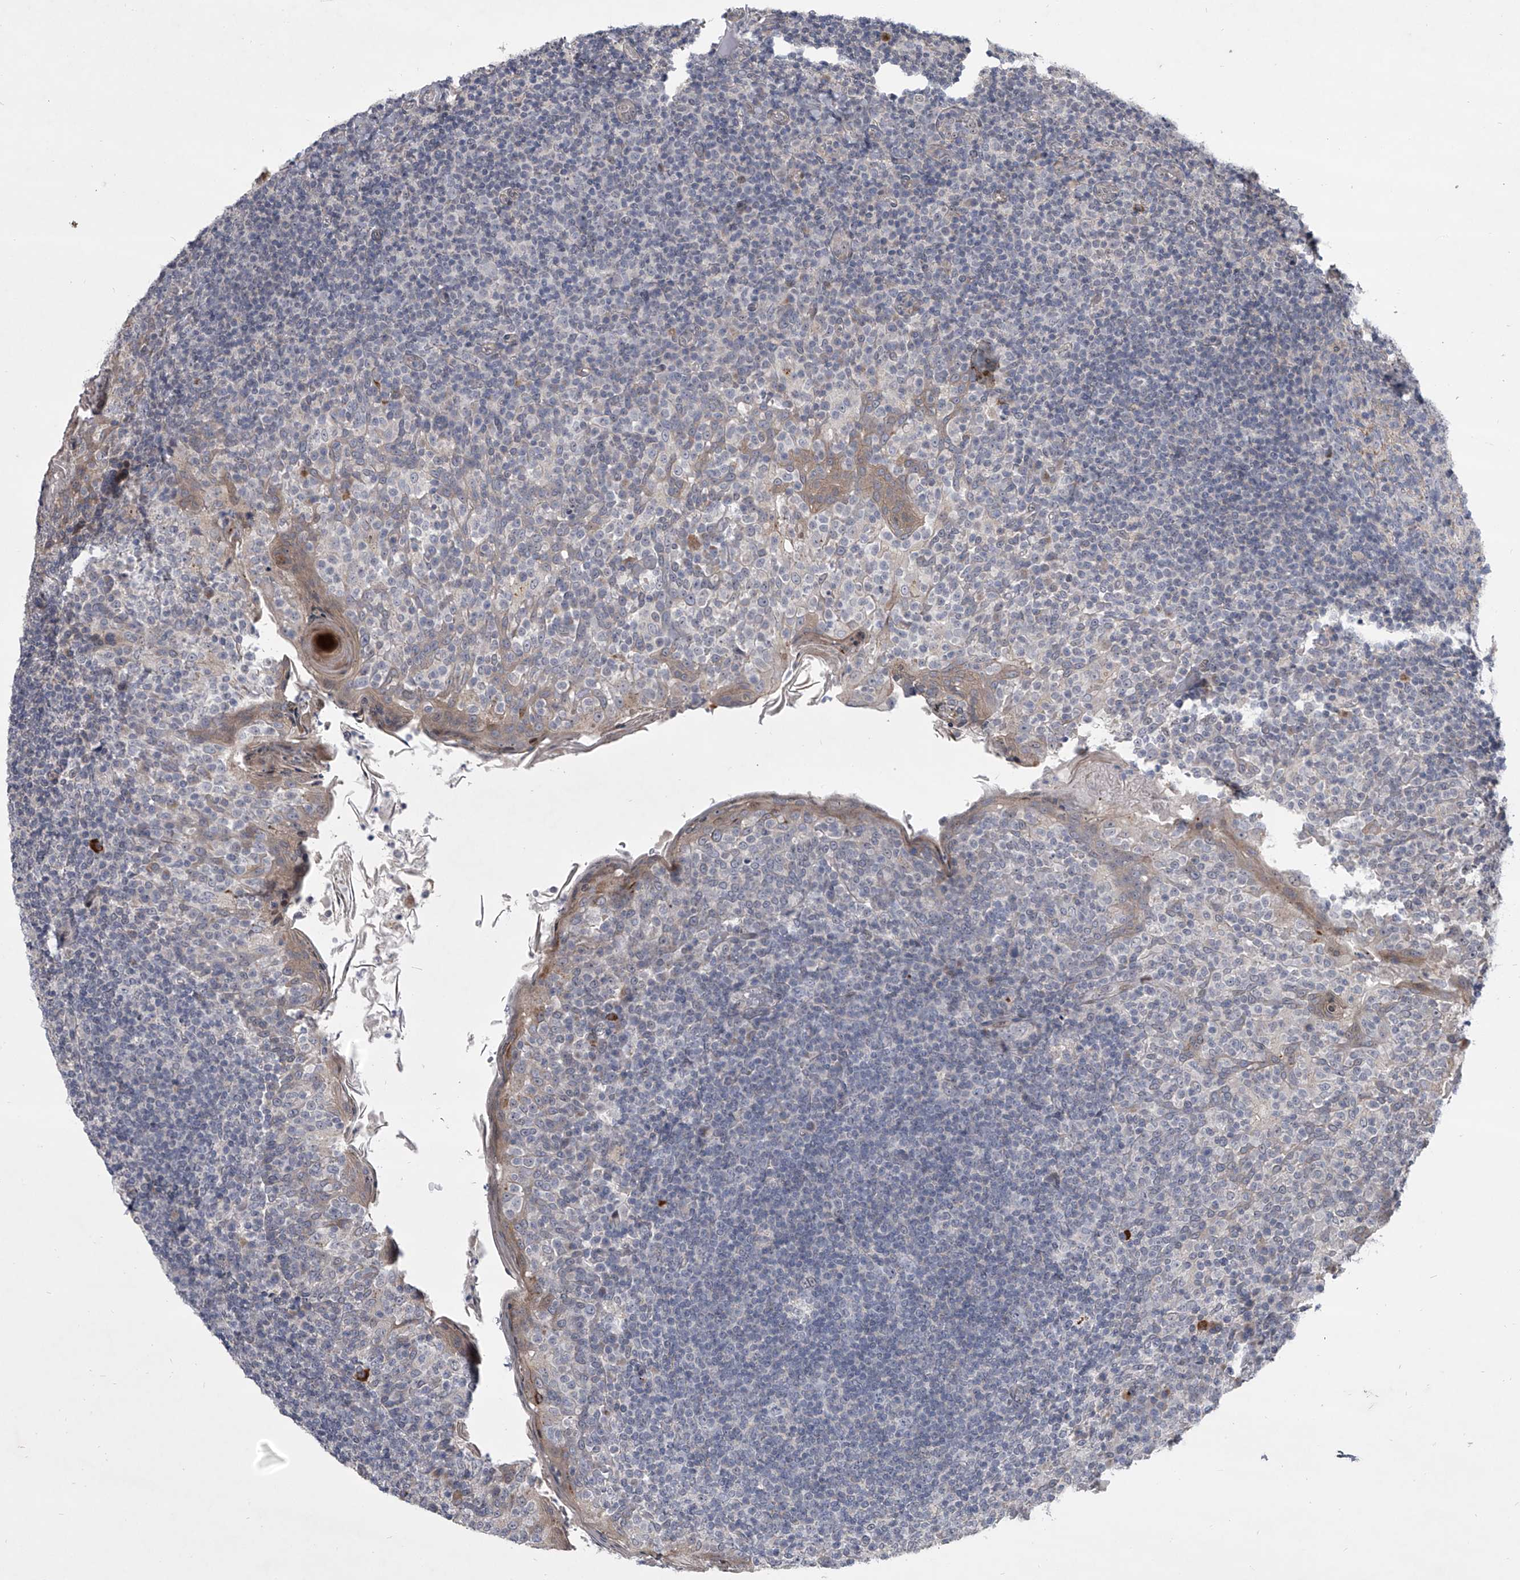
{"staining": {"intensity": "negative", "quantity": "none", "location": "none"}, "tissue": "tonsil", "cell_type": "Germinal center cells", "image_type": "normal", "snomed": [{"axis": "morphology", "description": "Normal tissue, NOS"}, {"axis": "topography", "description": "Tonsil"}], "caption": "Protein analysis of normal tonsil exhibits no significant expression in germinal center cells.", "gene": "HEATR6", "patient": {"sex": "female", "age": 19}}